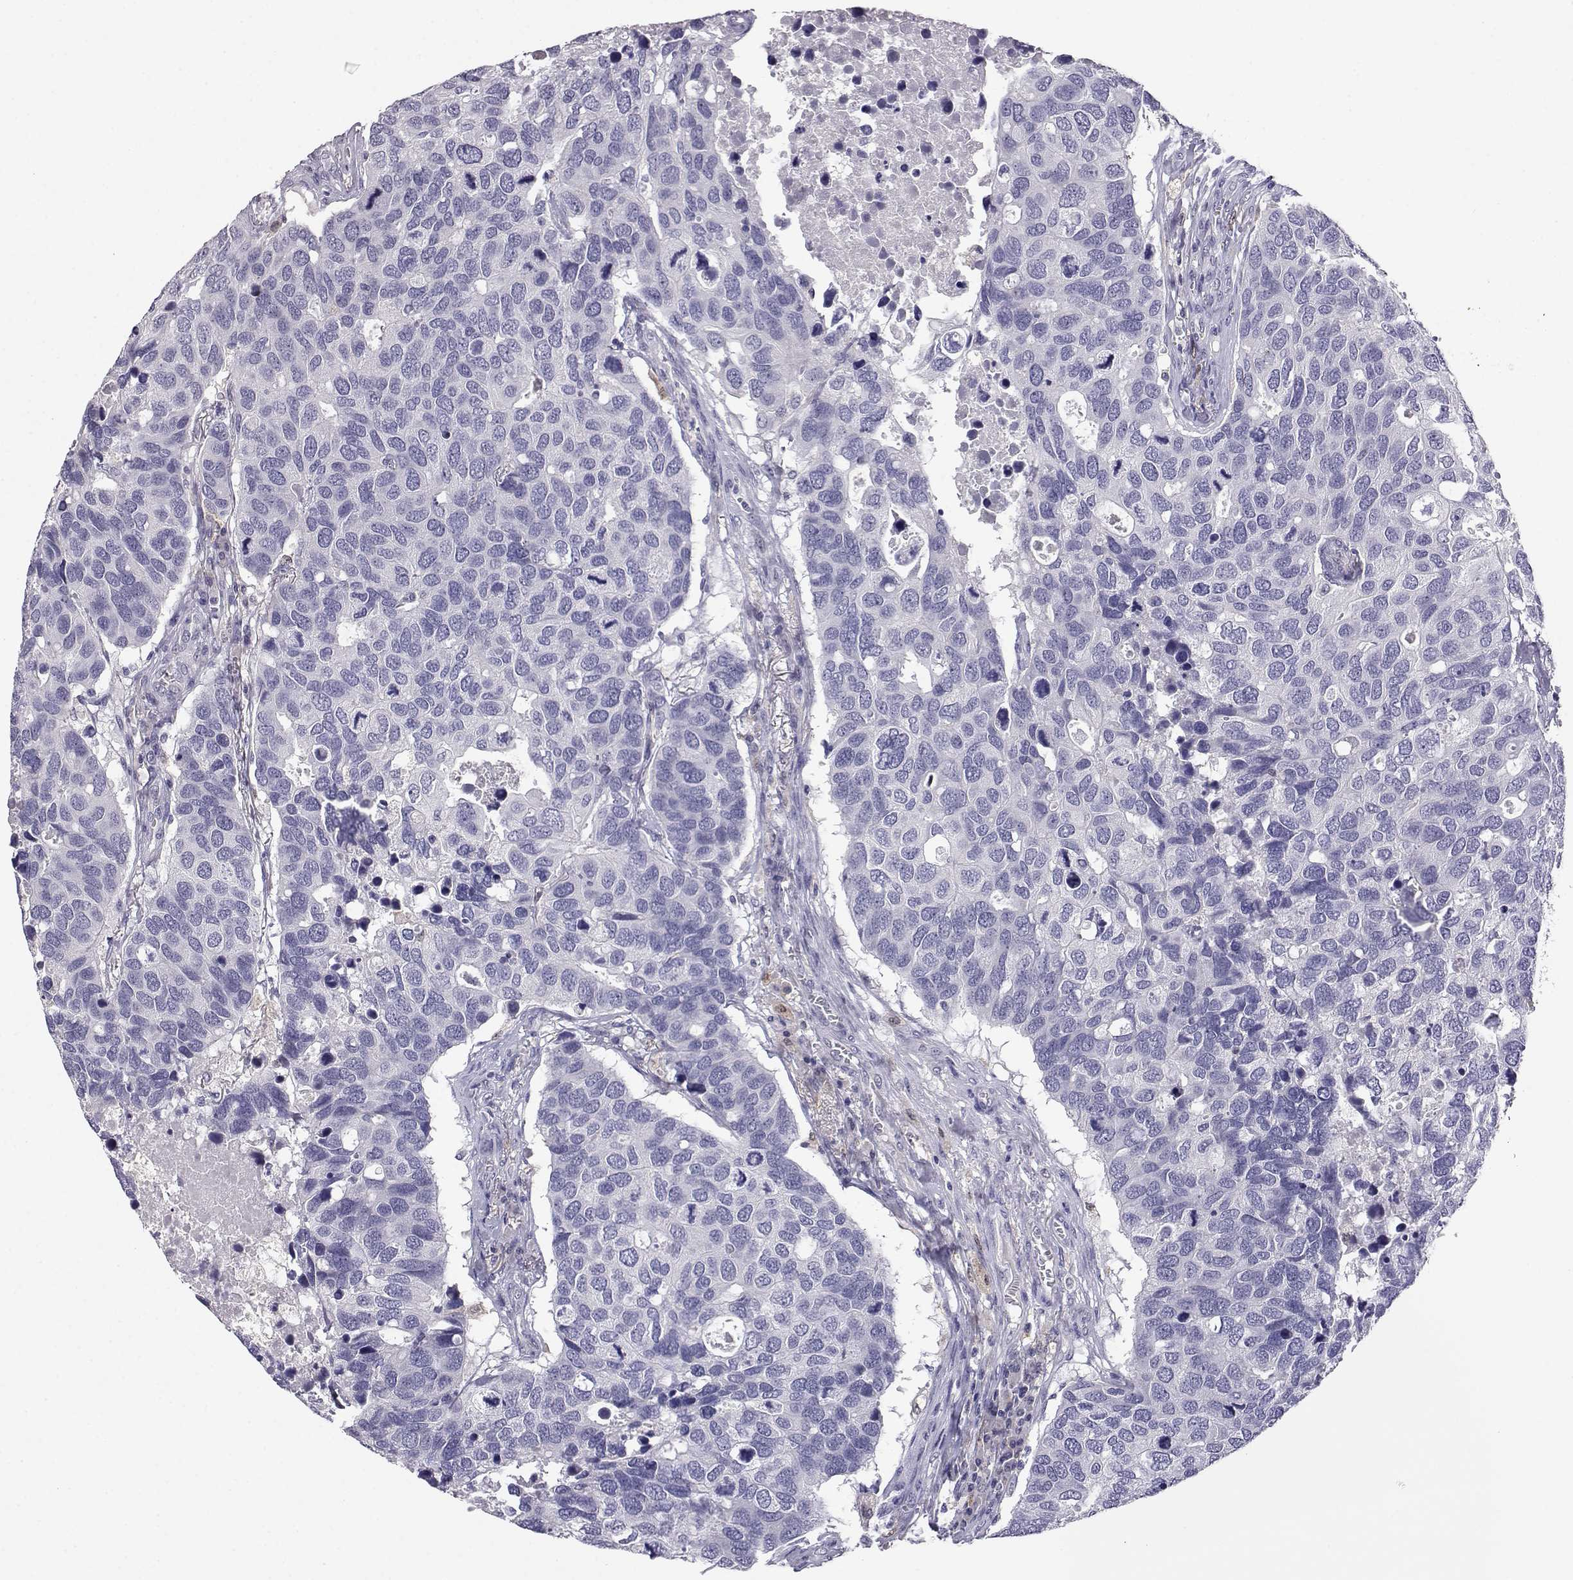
{"staining": {"intensity": "negative", "quantity": "none", "location": "none"}, "tissue": "breast cancer", "cell_type": "Tumor cells", "image_type": "cancer", "snomed": [{"axis": "morphology", "description": "Duct carcinoma"}, {"axis": "topography", "description": "Breast"}], "caption": "Human breast cancer stained for a protein using immunohistochemistry (IHC) shows no positivity in tumor cells.", "gene": "AKR1B1", "patient": {"sex": "female", "age": 83}}